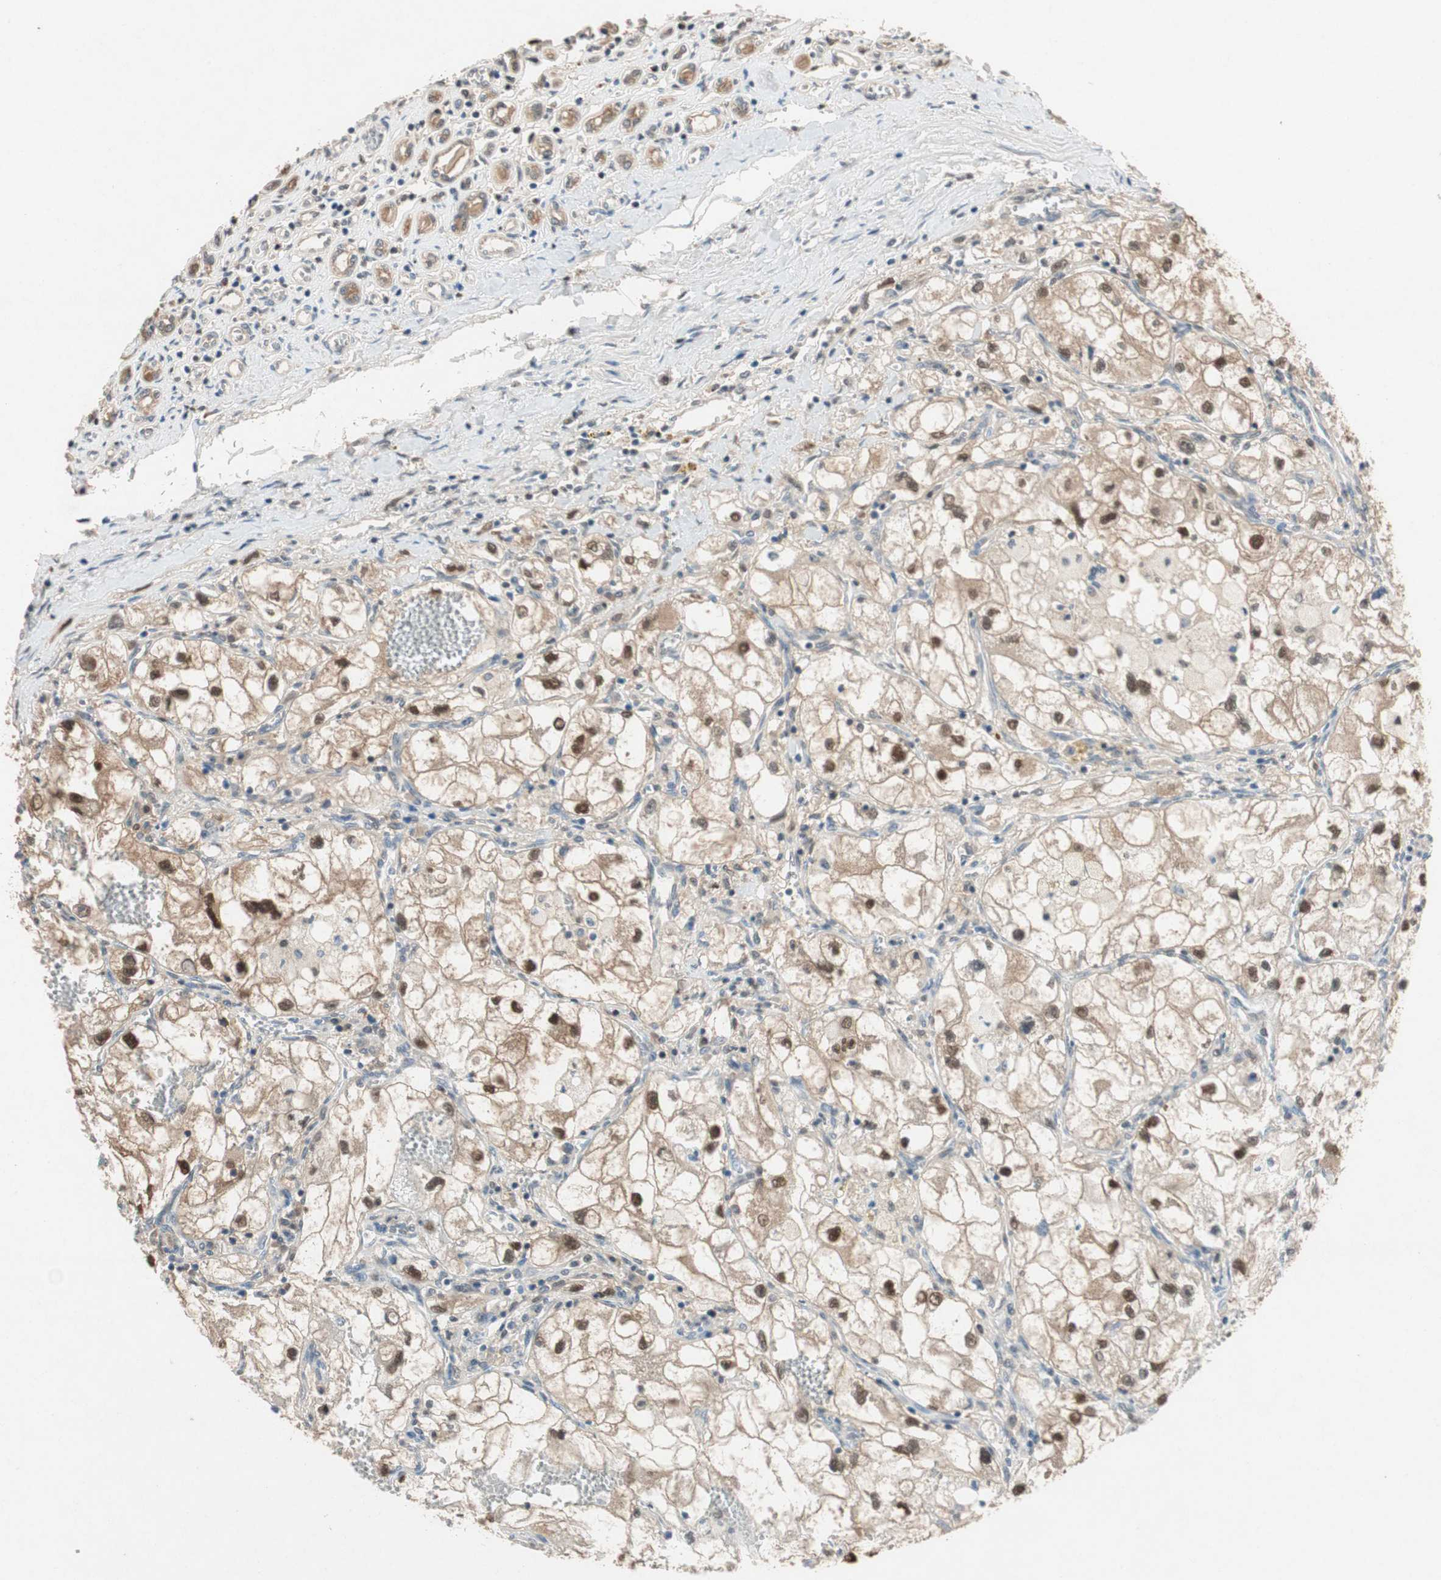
{"staining": {"intensity": "moderate", "quantity": ">75%", "location": "cytoplasmic/membranous,nuclear"}, "tissue": "renal cancer", "cell_type": "Tumor cells", "image_type": "cancer", "snomed": [{"axis": "morphology", "description": "Adenocarcinoma, NOS"}, {"axis": "topography", "description": "Kidney"}], "caption": "Immunohistochemical staining of renal cancer reveals moderate cytoplasmic/membranous and nuclear protein expression in approximately >75% of tumor cells. The staining is performed using DAB (3,3'-diaminobenzidine) brown chromogen to label protein expression. The nuclei are counter-stained blue using hematoxylin.", "gene": "SERPINB5", "patient": {"sex": "female", "age": 70}}